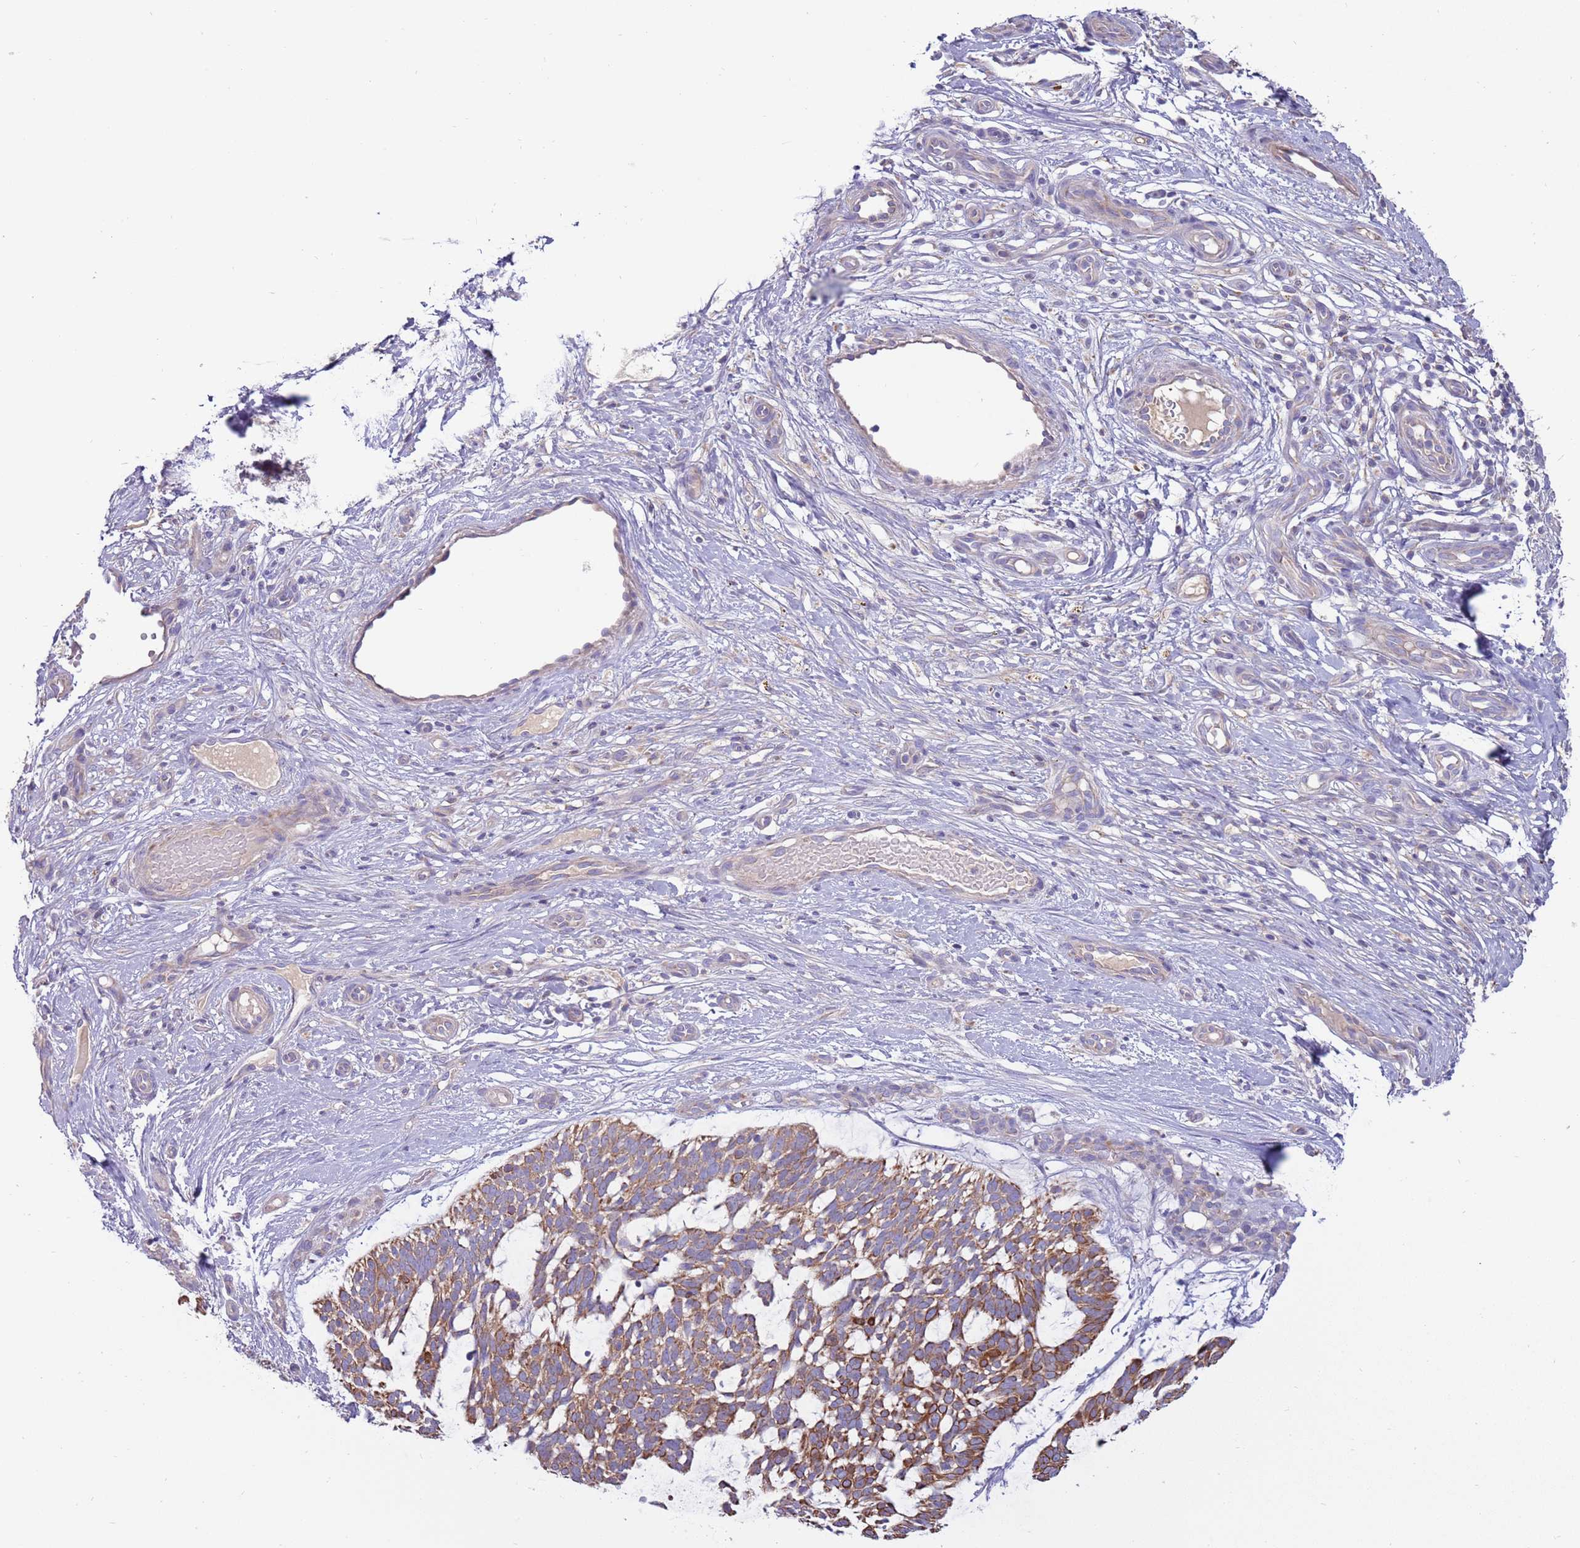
{"staining": {"intensity": "strong", "quantity": ">75%", "location": "cytoplasmic/membranous"}, "tissue": "skin cancer", "cell_type": "Tumor cells", "image_type": "cancer", "snomed": [{"axis": "morphology", "description": "Basal cell carcinoma"}, {"axis": "topography", "description": "Skin"}], "caption": "This photomicrograph exhibits basal cell carcinoma (skin) stained with immunohistochemistry to label a protein in brown. The cytoplasmic/membranous of tumor cells show strong positivity for the protein. Nuclei are counter-stained blue.", "gene": "UQCRQ", "patient": {"sex": "male", "age": 88}}